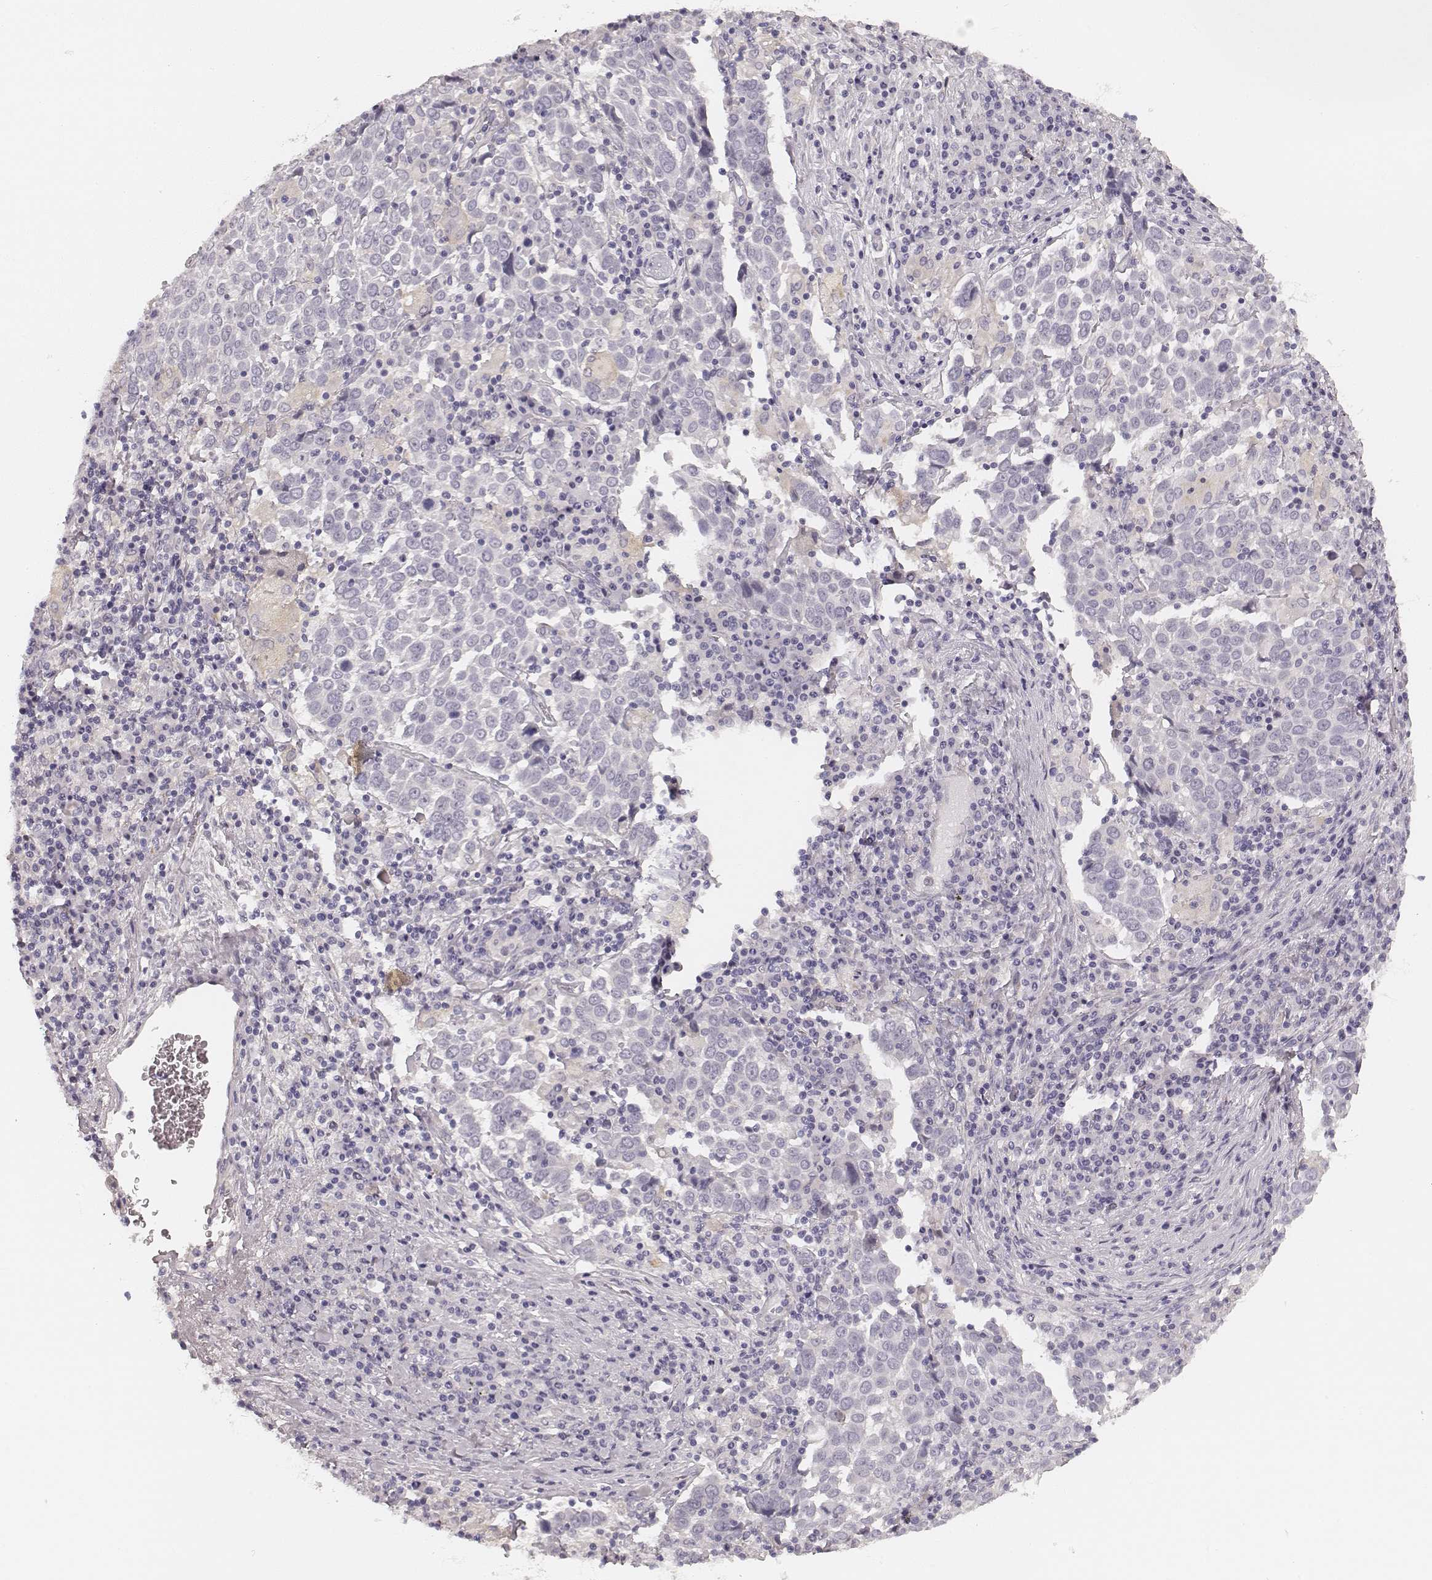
{"staining": {"intensity": "negative", "quantity": "none", "location": "none"}, "tissue": "lung cancer", "cell_type": "Tumor cells", "image_type": "cancer", "snomed": [{"axis": "morphology", "description": "Squamous cell carcinoma, NOS"}, {"axis": "topography", "description": "Lung"}], "caption": "DAB immunohistochemical staining of lung cancer (squamous cell carcinoma) shows no significant expression in tumor cells.", "gene": "HNF4G", "patient": {"sex": "male", "age": 57}}